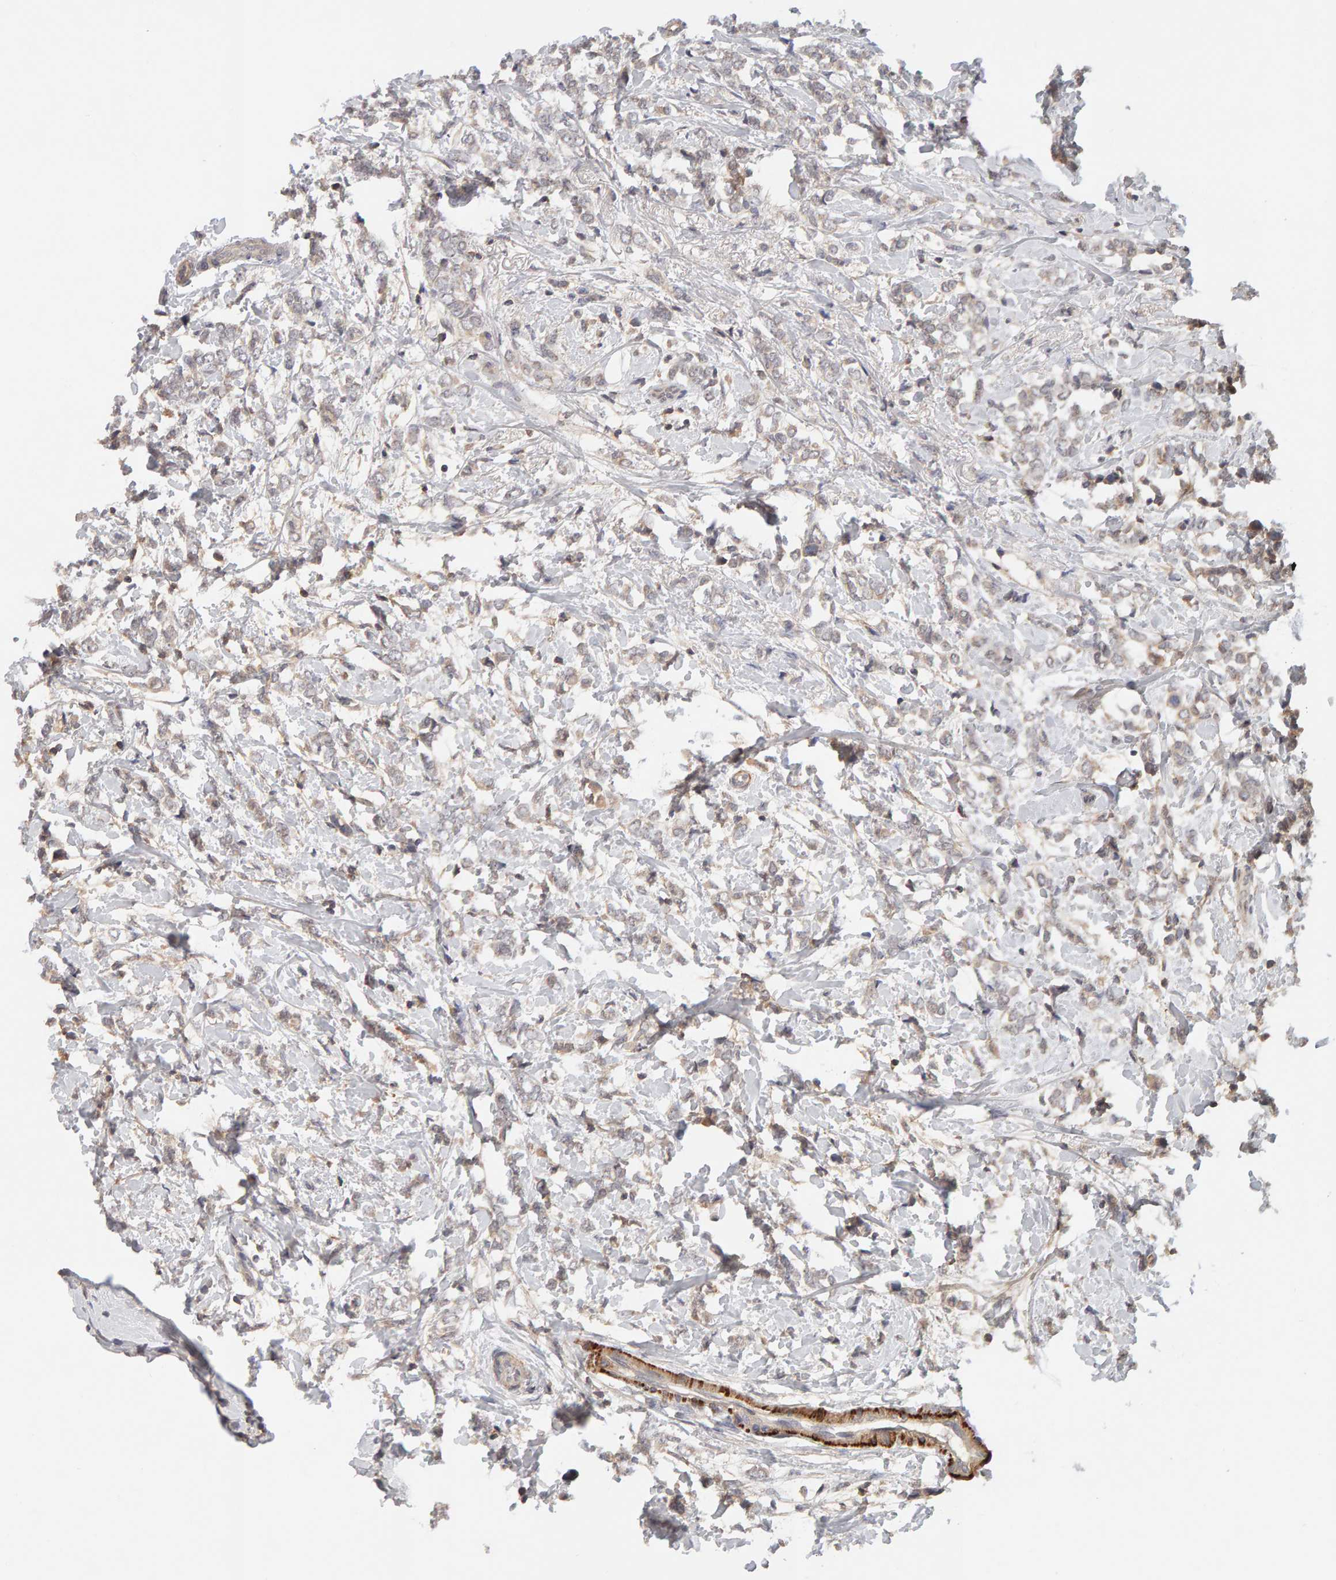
{"staining": {"intensity": "weak", "quantity": "<25%", "location": "cytoplasmic/membranous"}, "tissue": "breast cancer", "cell_type": "Tumor cells", "image_type": "cancer", "snomed": [{"axis": "morphology", "description": "Normal tissue, NOS"}, {"axis": "morphology", "description": "Lobular carcinoma"}, {"axis": "topography", "description": "Breast"}], "caption": "IHC of human breast lobular carcinoma displays no positivity in tumor cells.", "gene": "NUDCD1", "patient": {"sex": "female", "age": 47}}